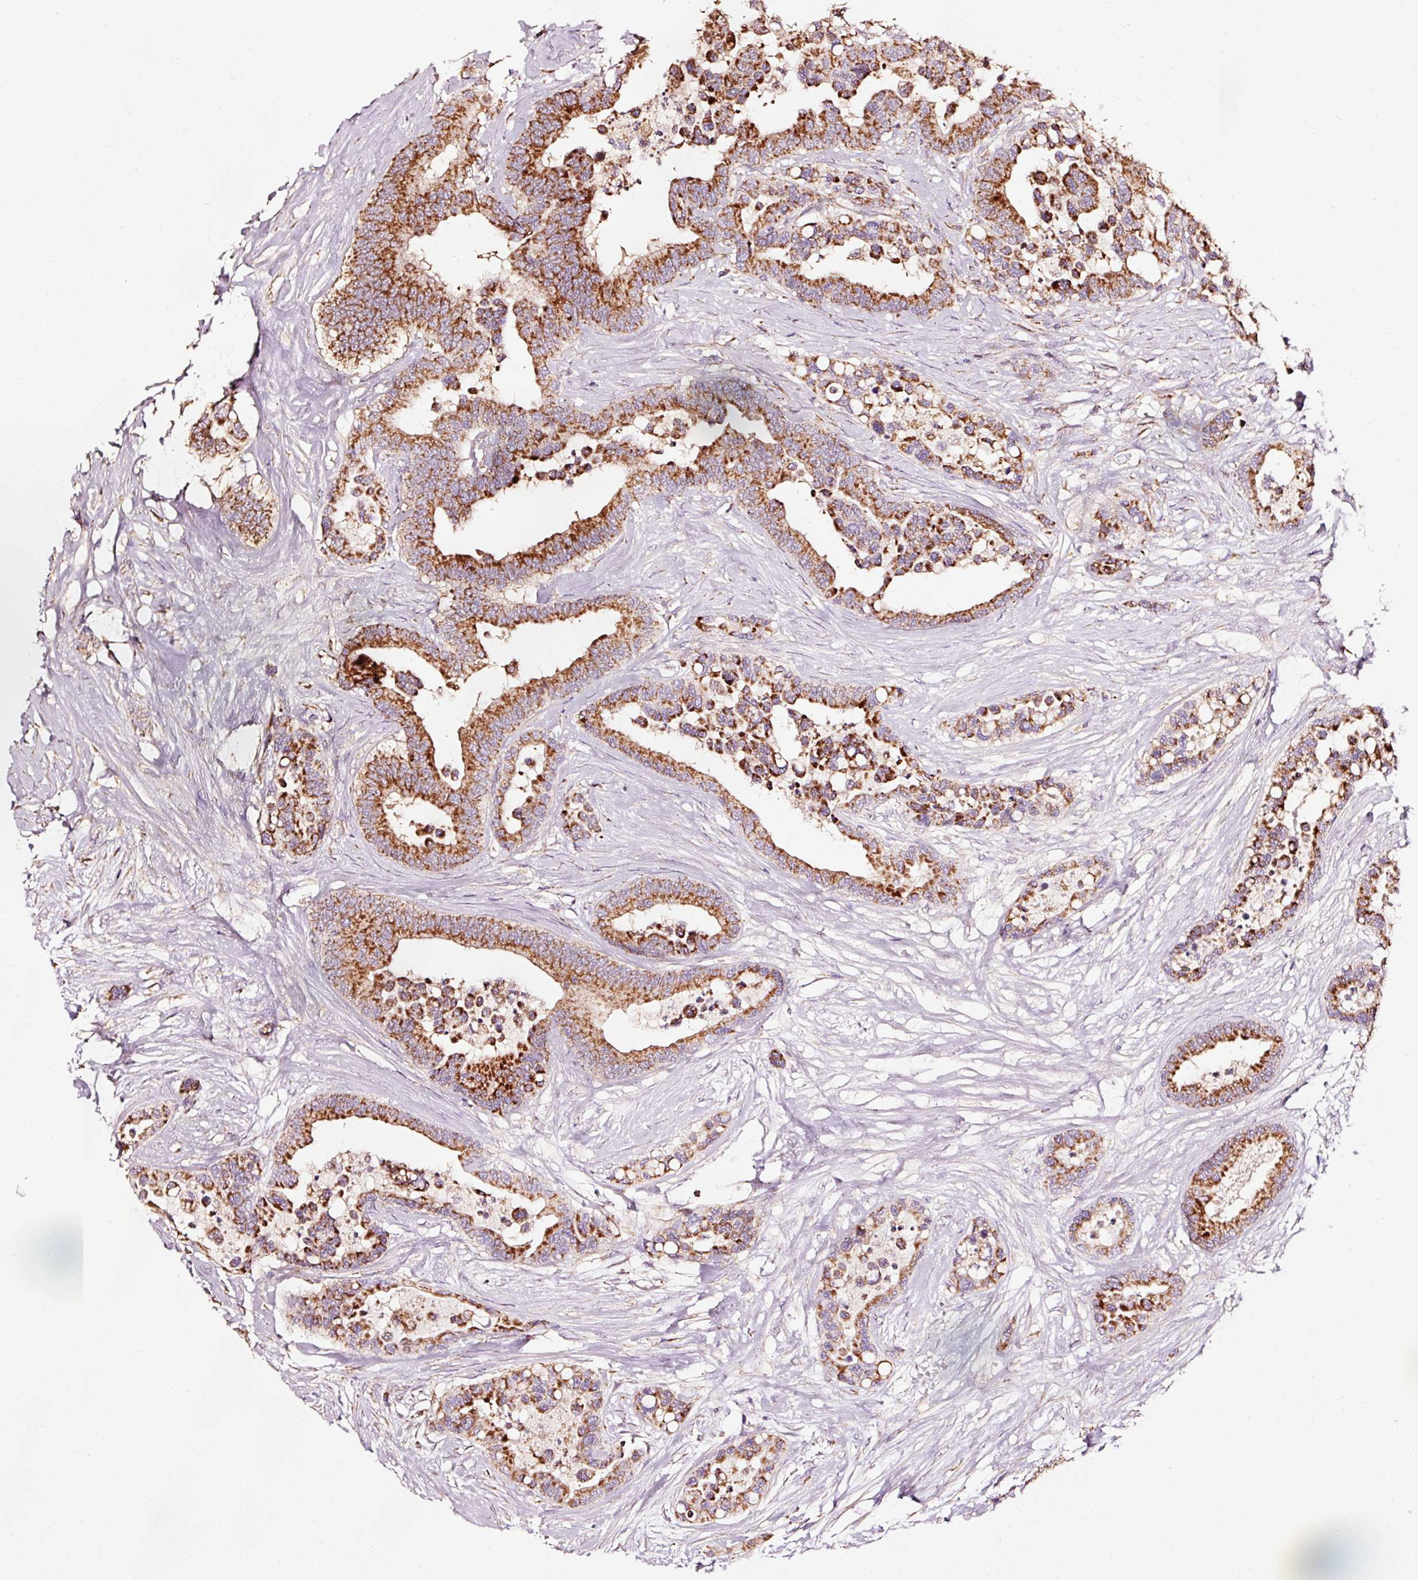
{"staining": {"intensity": "strong", "quantity": ">75%", "location": "cytoplasmic/membranous"}, "tissue": "colorectal cancer", "cell_type": "Tumor cells", "image_type": "cancer", "snomed": [{"axis": "morphology", "description": "Adenocarcinoma, NOS"}, {"axis": "topography", "description": "Colon"}], "caption": "Immunohistochemistry staining of adenocarcinoma (colorectal), which displays high levels of strong cytoplasmic/membranous staining in approximately >75% of tumor cells indicating strong cytoplasmic/membranous protein expression. The staining was performed using DAB (3,3'-diaminobenzidine) (brown) for protein detection and nuclei were counterstained in hematoxylin (blue).", "gene": "TPM1", "patient": {"sex": "male", "age": 82}}